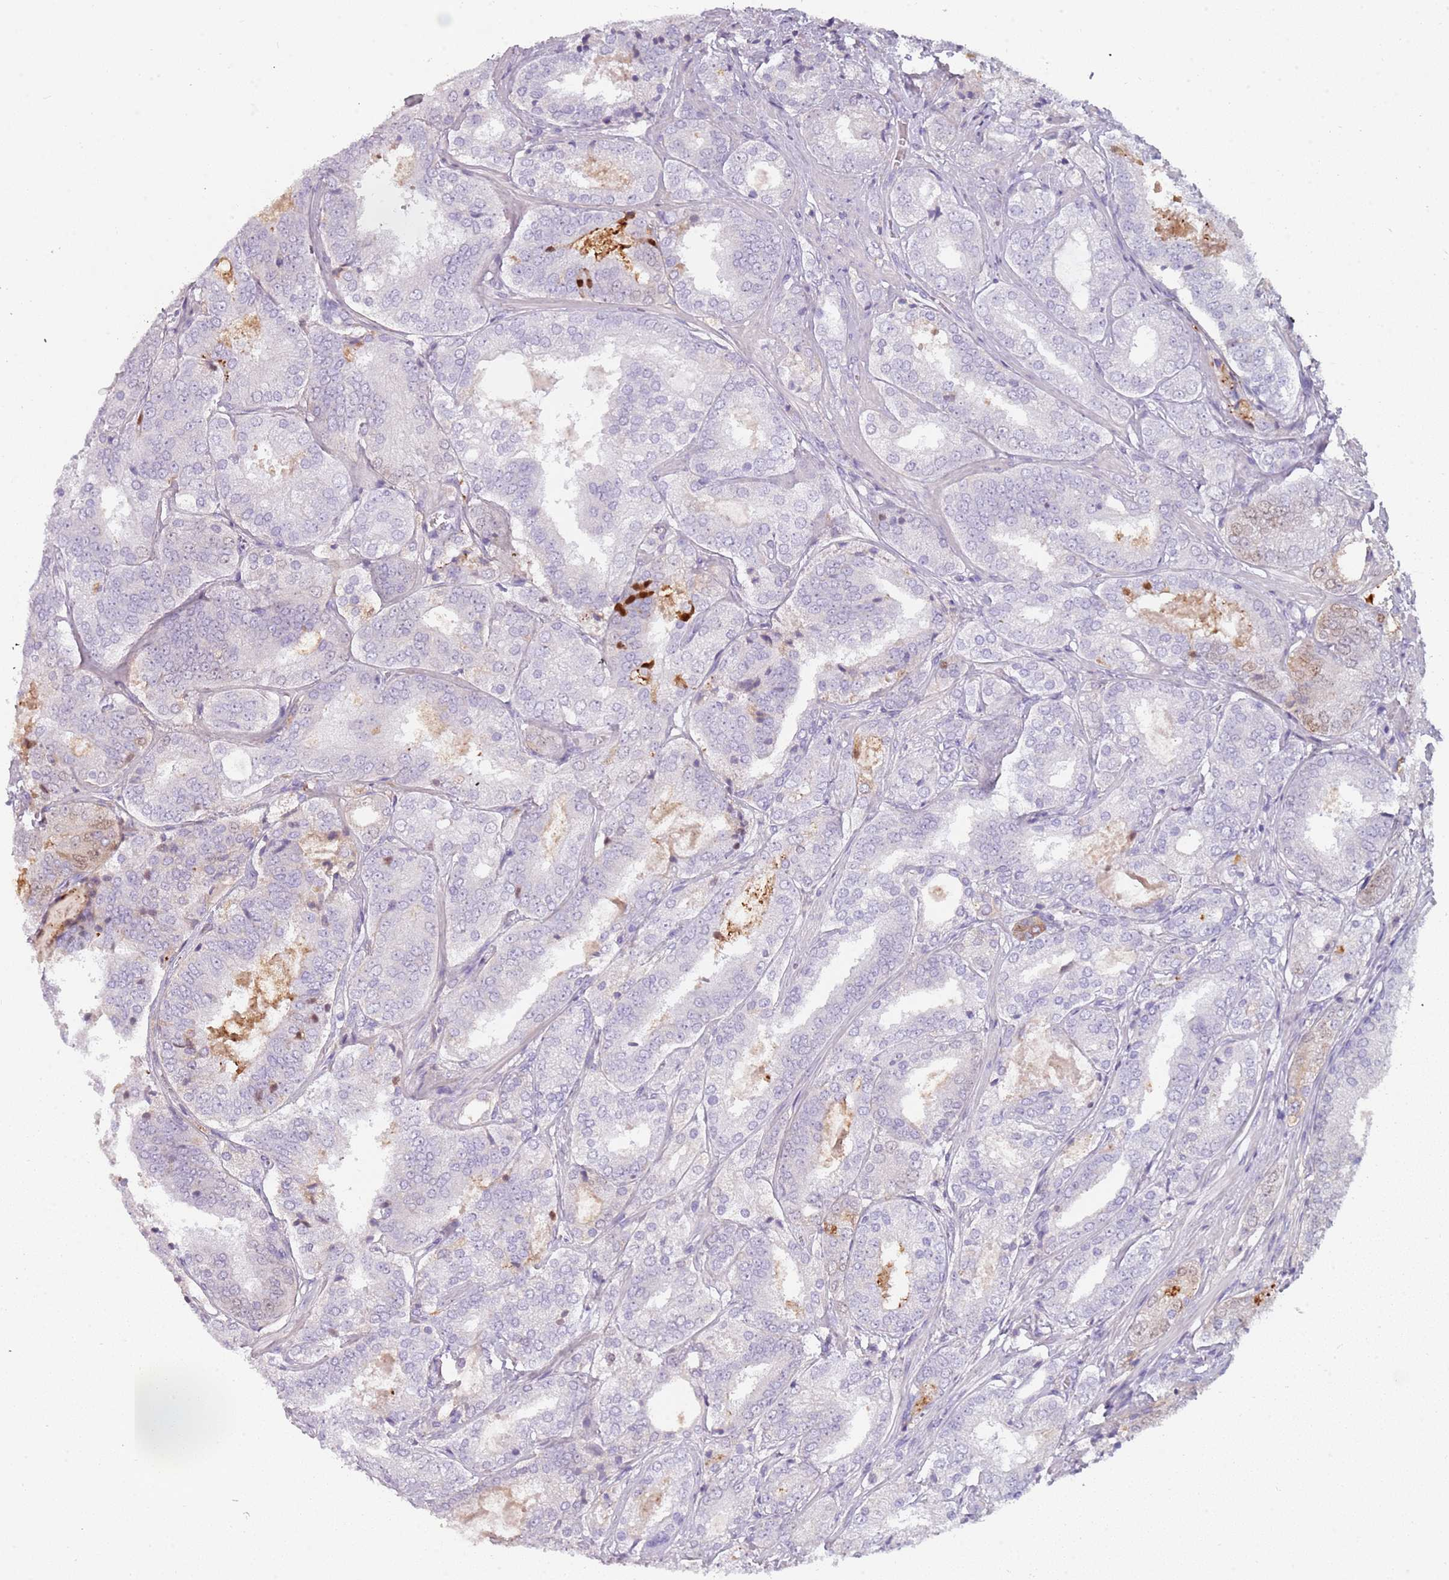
{"staining": {"intensity": "moderate", "quantity": "<25%", "location": "cytoplasmic/membranous"}, "tissue": "prostate cancer", "cell_type": "Tumor cells", "image_type": "cancer", "snomed": [{"axis": "morphology", "description": "Adenocarcinoma, High grade"}, {"axis": "topography", "description": "Prostate"}], "caption": "A micrograph of human prostate cancer (adenocarcinoma (high-grade)) stained for a protein shows moderate cytoplasmic/membranous brown staining in tumor cells.", "gene": "COLEC12", "patient": {"sex": "male", "age": 63}}